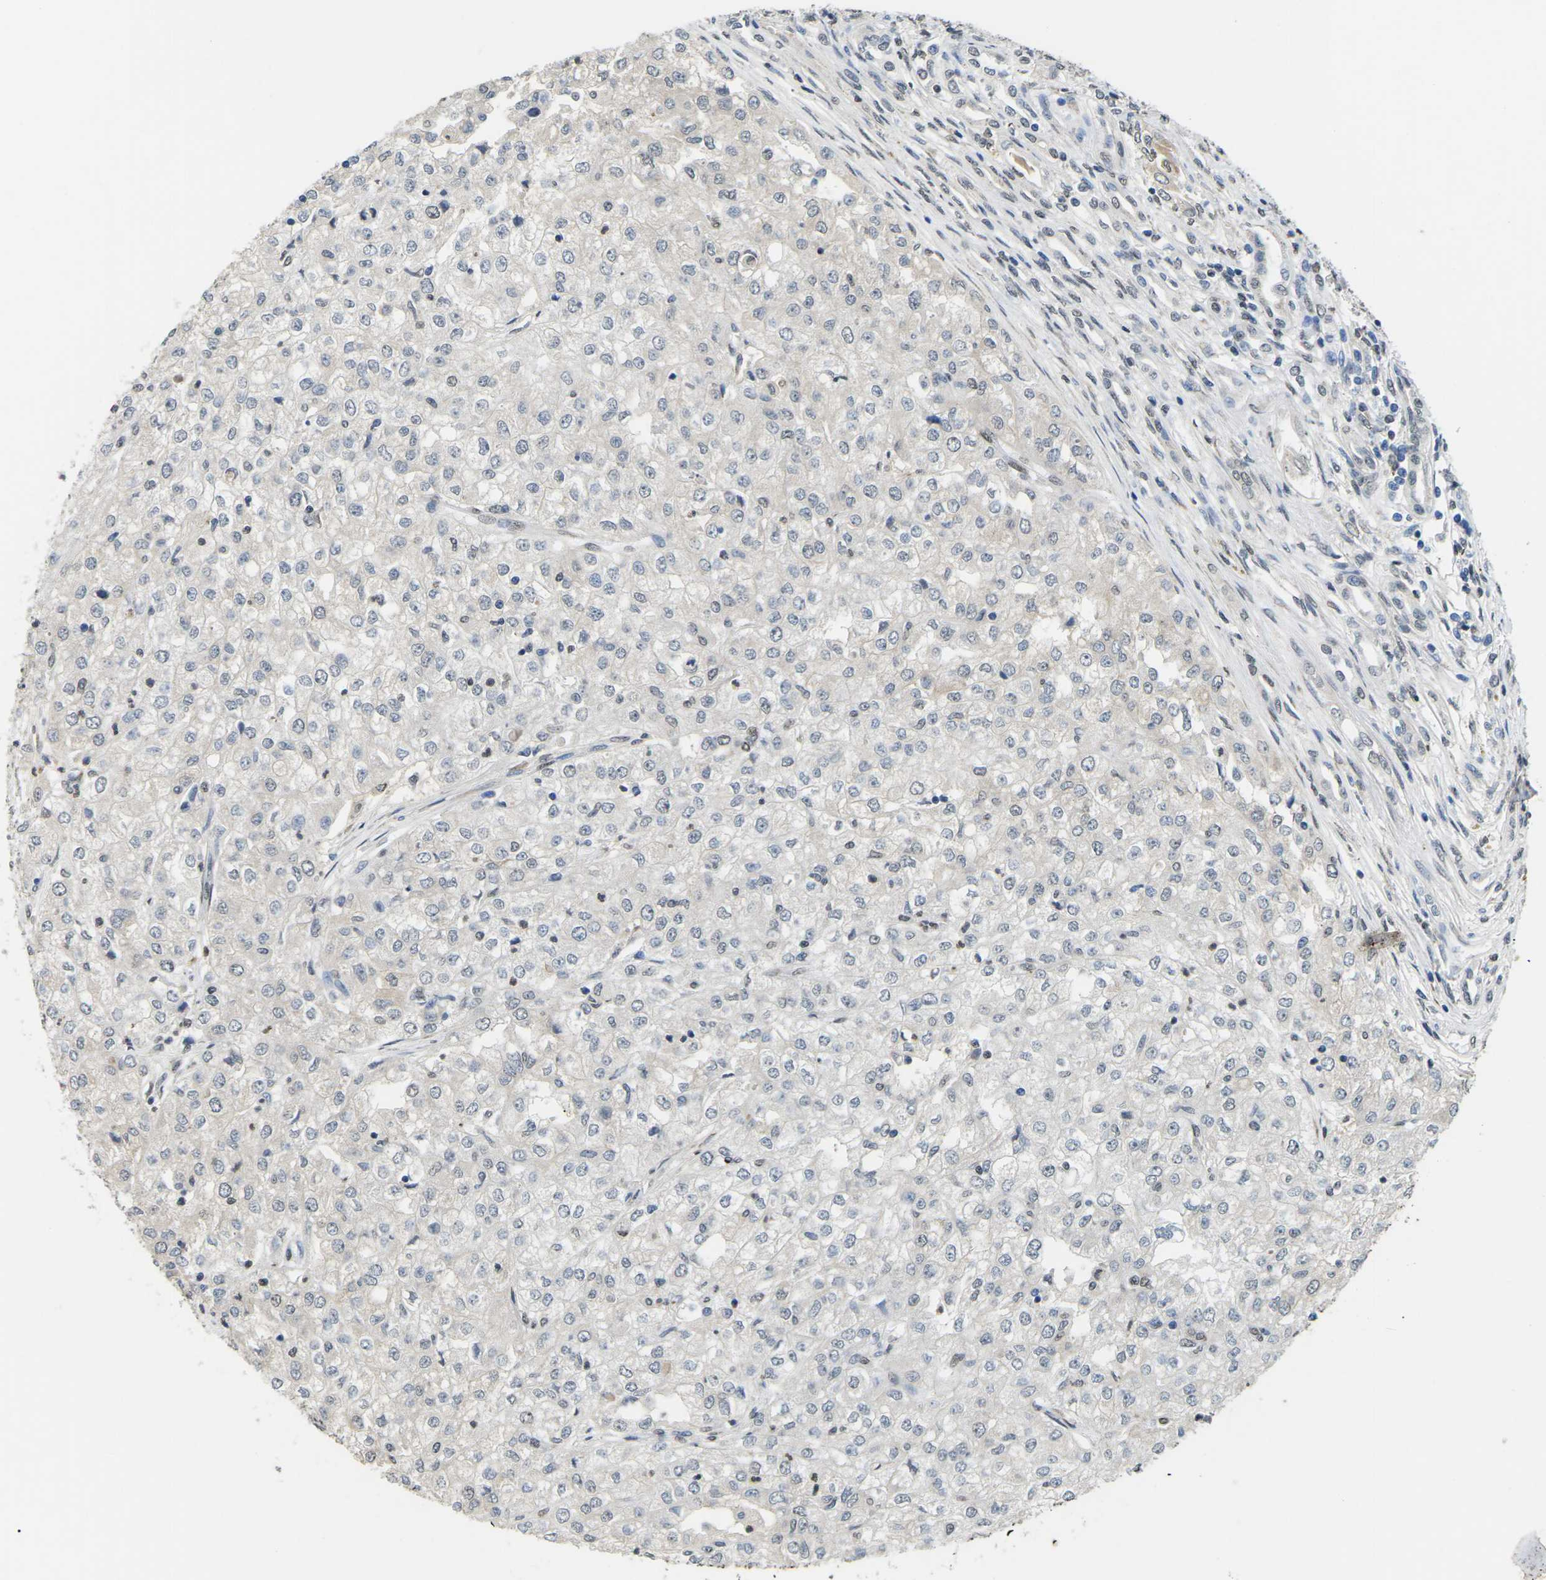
{"staining": {"intensity": "negative", "quantity": "none", "location": "none"}, "tissue": "renal cancer", "cell_type": "Tumor cells", "image_type": "cancer", "snomed": [{"axis": "morphology", "description": "Adenocarcinoma, NOS"}, {"axis": "topography", "description": "Kidney"}], "caption": "The immunohistochemistry micrograph has no significant staining in tumor cells of renal cancer (adenocarcinoma) tissue. (Stains: DAB immunohistochemistry with hematoxylin counter stain, Microscopy: brightfield microscopy at high magnification).", "gene": "SCNN1B", "patient": {"sex": "female", "age": 54}}